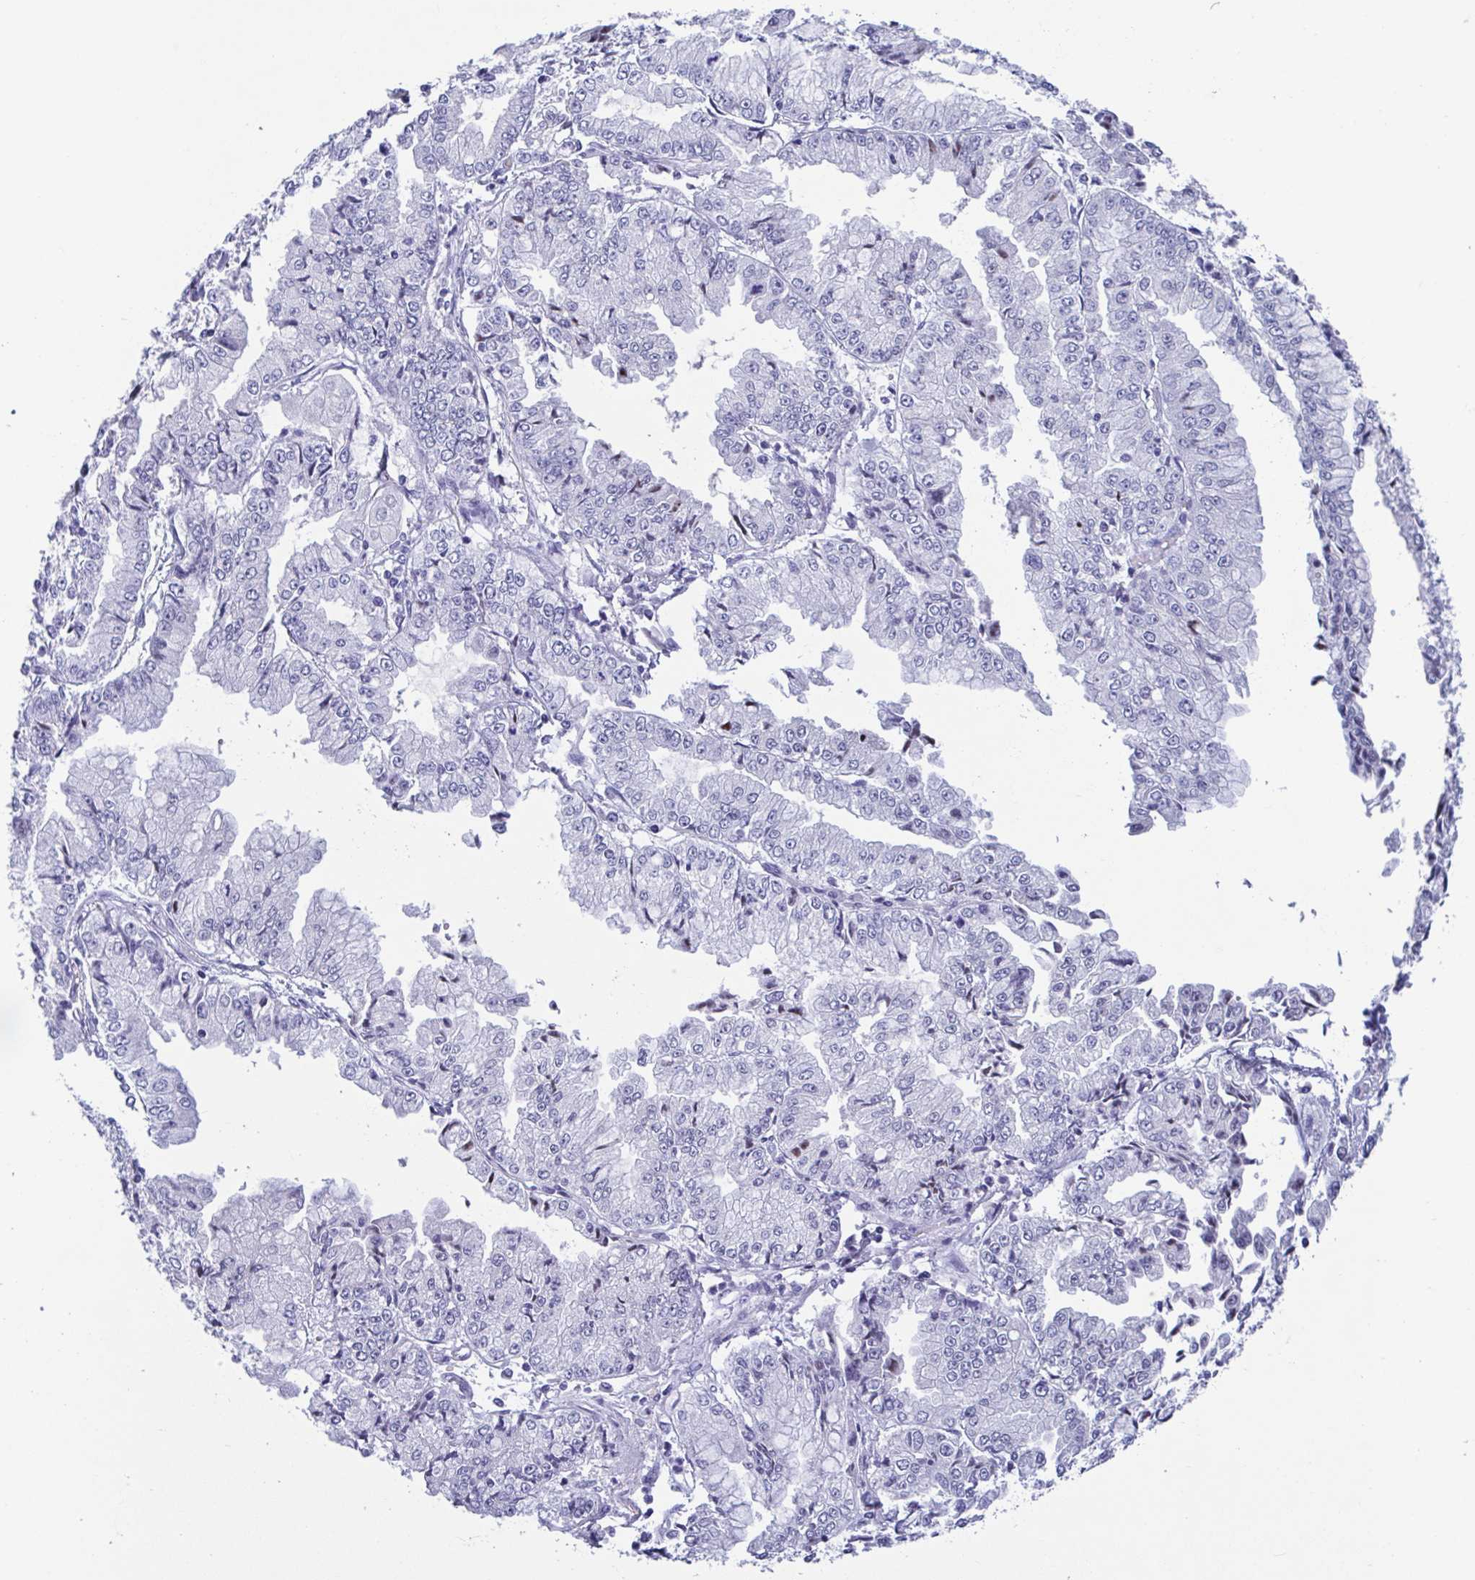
{"staining": {"intensity": "negative", "quantity": "none", "location": "none"}, "tissue": "stomach cancer", "cell_type": "Tumor cells", "image_type": "cancer", "snomed": [{"axis": "morphology", "description": "Adenocarcinoma, NOS"}, {"axis": "topography", "description": "Stomach, upper"}], "caption": "Stomach cancer stained for a protein using IHC shows no positivity tumor cells.", "gene": "PERM1", "patient": {"sex": "female", "age": 74}}